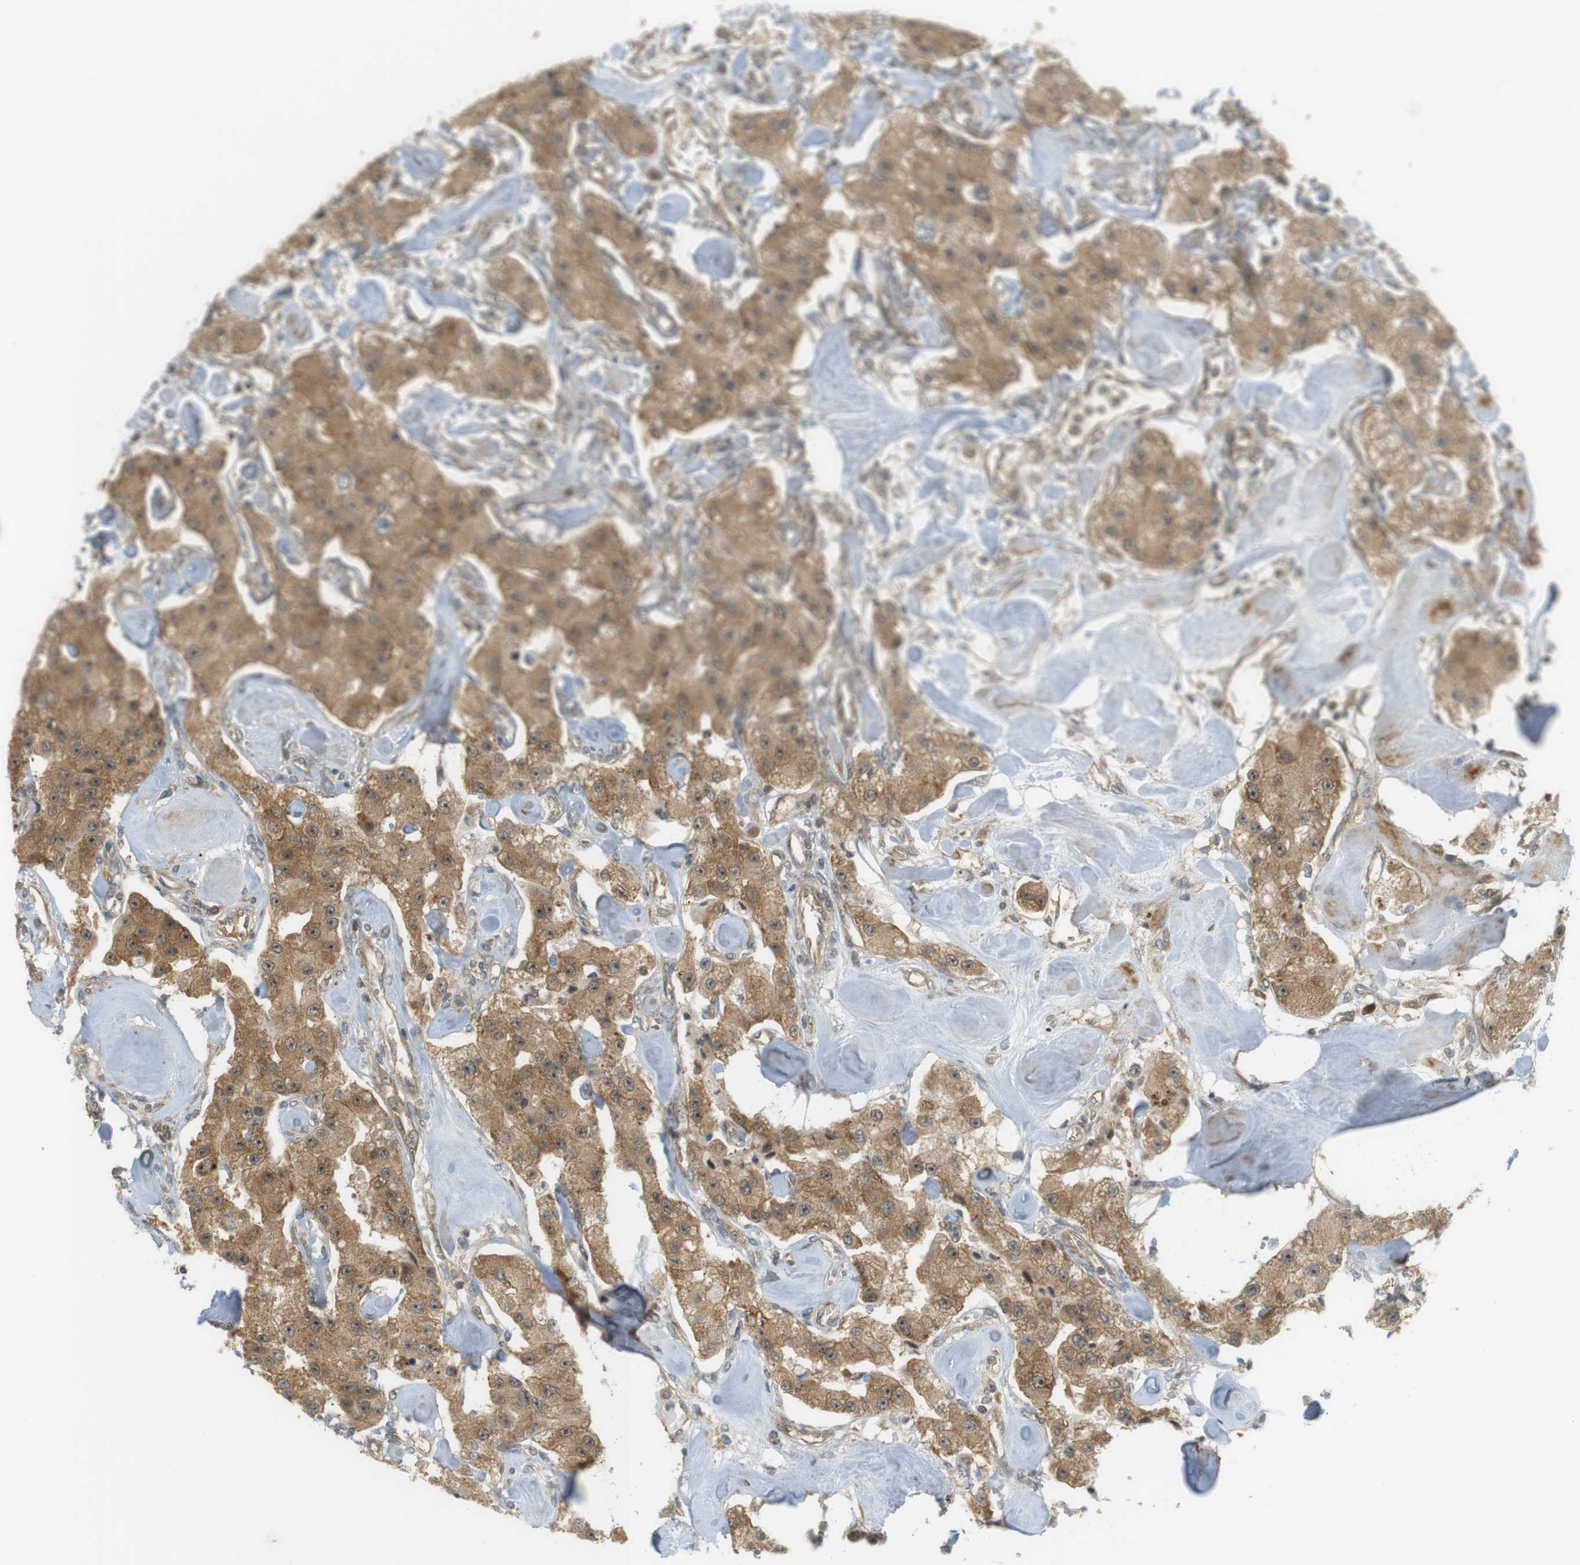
{"staining": {"intensity": "moderate", "quantity": ">75%", "location": "cytoplasmic/membranous,nuclear"}, "tissue": "carcinoid", "cell_type": "Tumor cells", "image_type": "cancer", "snomed": [{"axis": "morphology", "description": "Carcinoid, malignant, NOS"}, {"axis": "topography", "description": "Pancreas"}], "caption": "A brown stain labels moderate cytoplasmic/membranous and nuclear staining of a protein in human carcinoid tumor cells.", "gene": "PA2G4", "patient": {"sex": "male", "age": 41}}